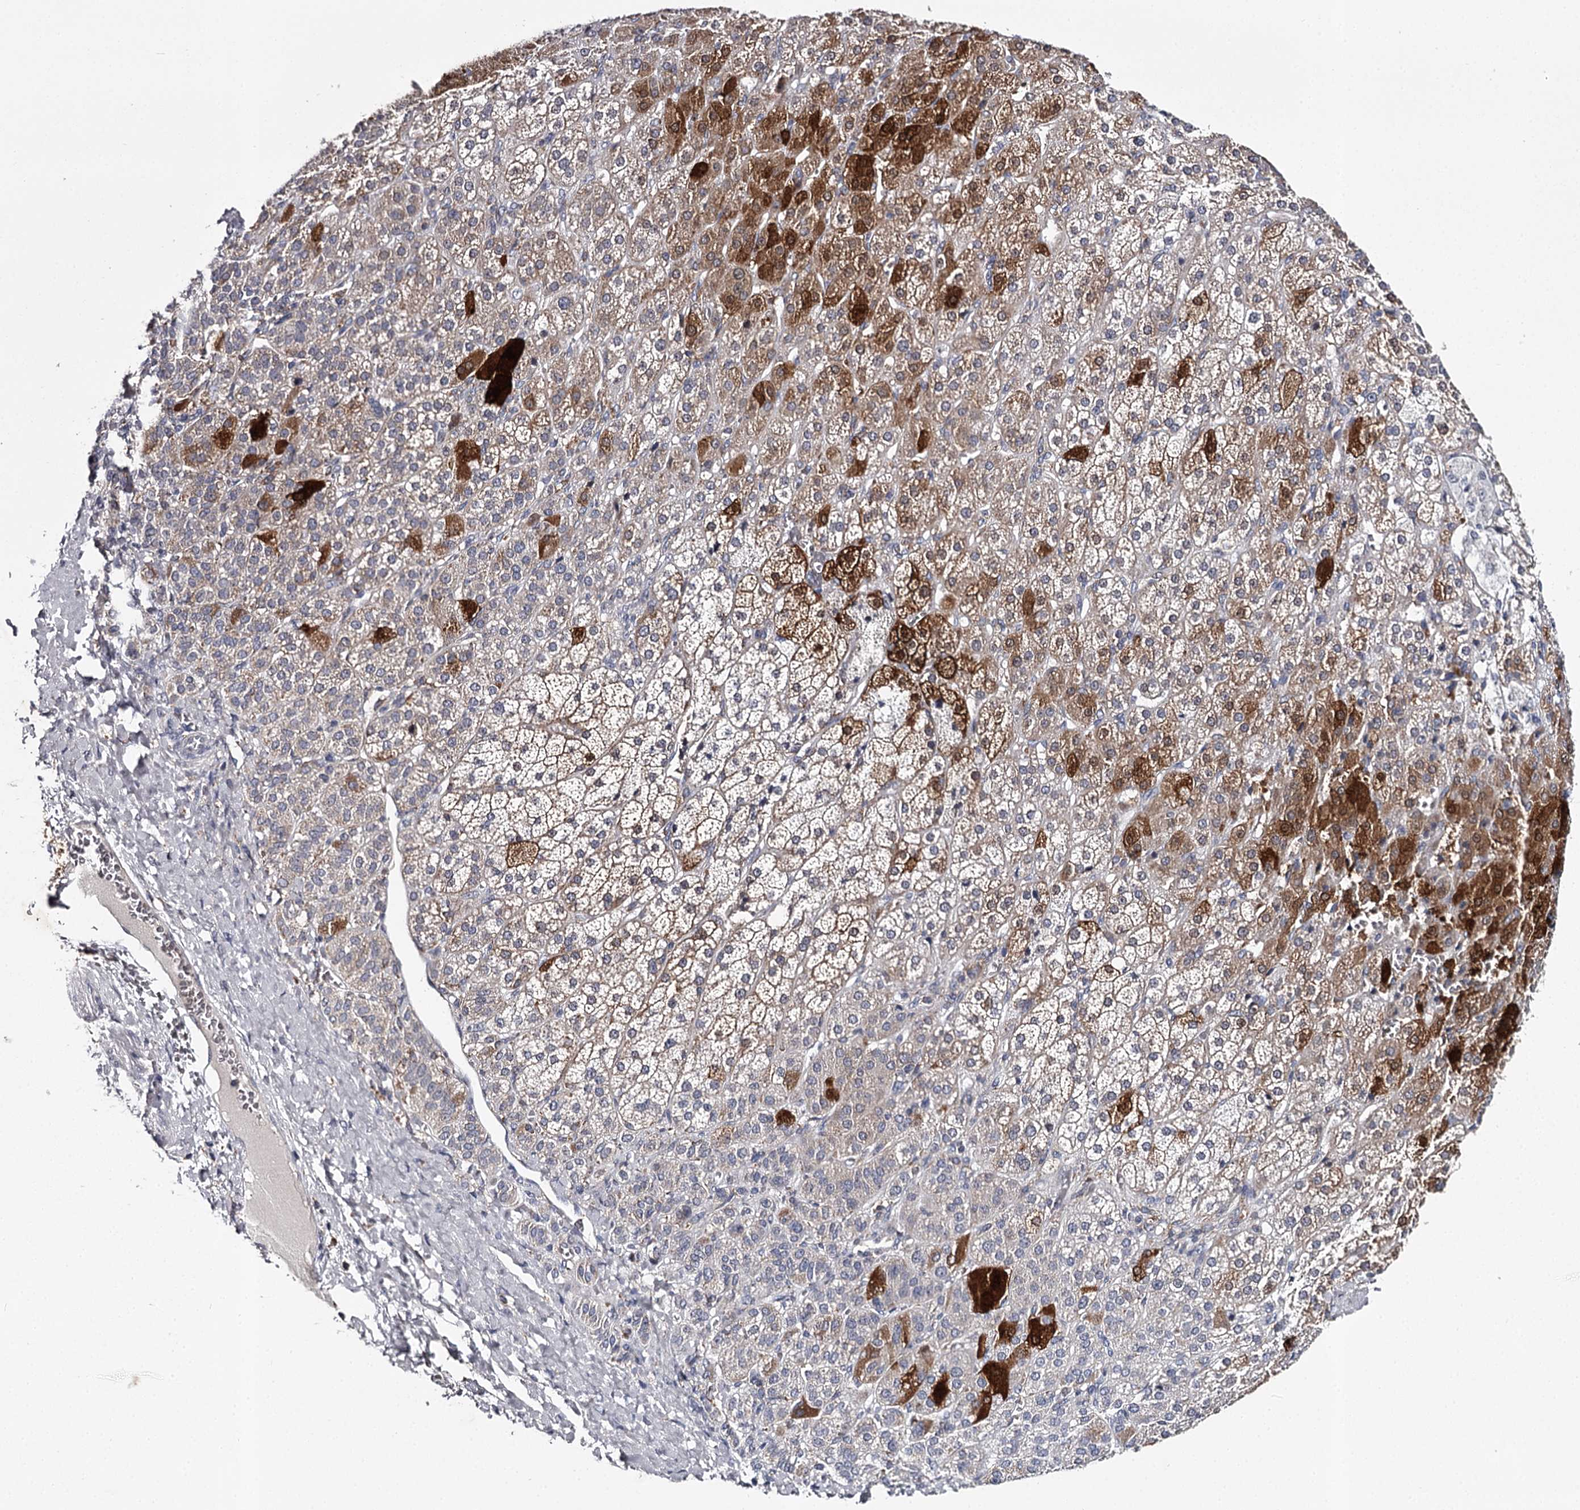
{"staining": {"intensity": "strong", "quantity": "25%-75%", "location": "cytoplasmic/membranous"}, "tissue": "adrenal gland", "cell_type": "Glandular cells", "image_type": "normal", "snomed": [{"axis": "morphology", "description": "Normal tissue, NOS"}, {"axis": "topography", "description": "Adrenal gland"}], "caption": "Immunohistochemistry image of benign adrenal gland: human adrenal gland stained using immunohistochemistry exhibits high levels of strong protein expression localized specifically in the cytoplasmic/membranous of glandular cells, appearing as a cytoplasmic/membranous brown color.", "gene": "RASSF6", "patient": {"sex": "female", "age": 57}}